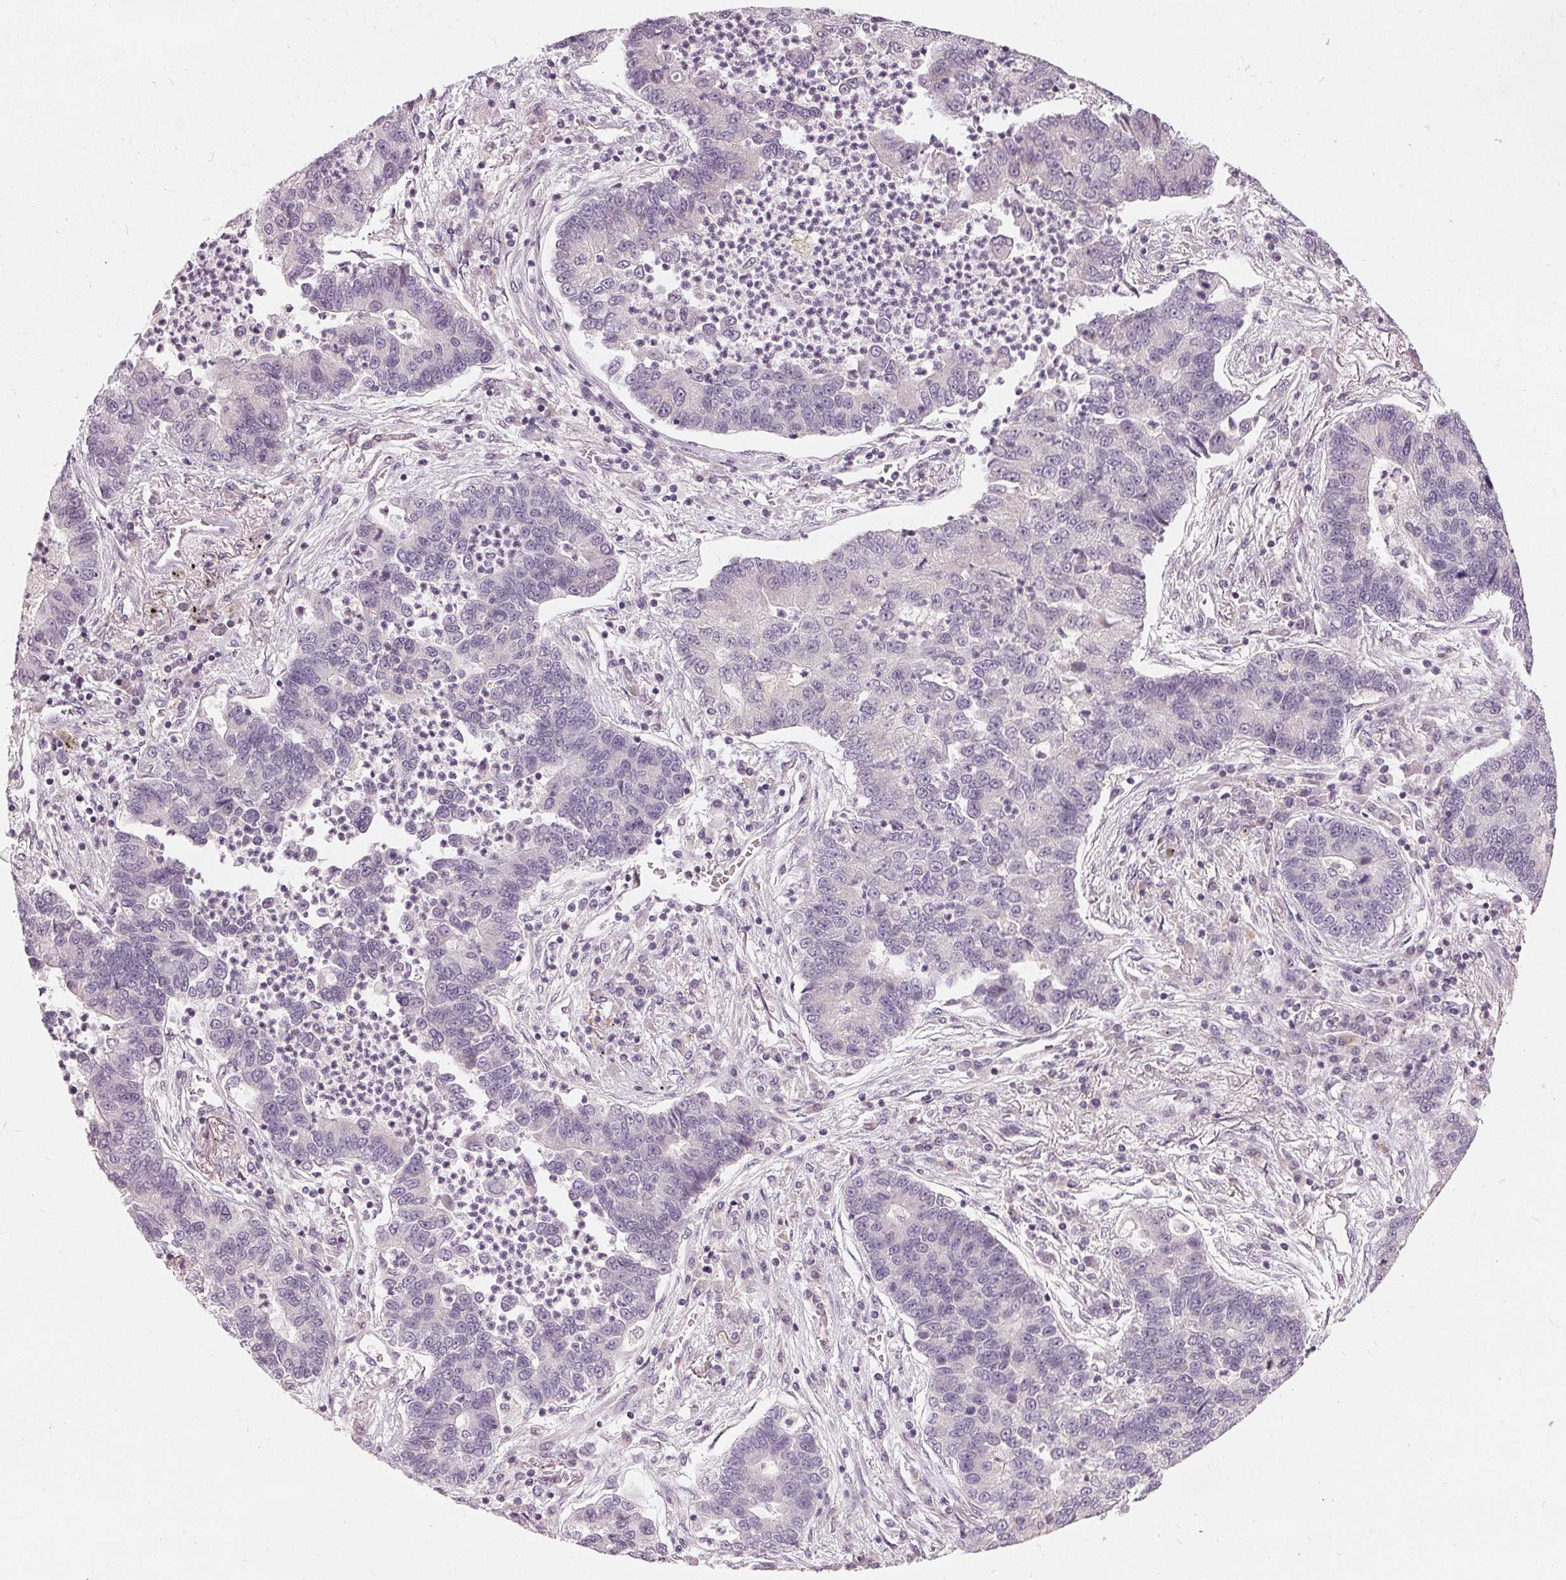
{"staining": {"intensity": "negative", "quantity": "none", "location": "none"}, "tissue": "lung cancer", "cell_type": "Tumor cells", "image_type": "cancer", "snomed": [{"axis": "morphology", "description": "Adenocarcinoma, NOS"}, {"axis": "topography", "description": "Lung"}], "caption": "Tumor cells show no significant protein staining in lung cancer (adenocarcinoma). Nuclei are stained in blue.", "gene": "TRIM60", "patient": {"sex": "female", "age": 57}}